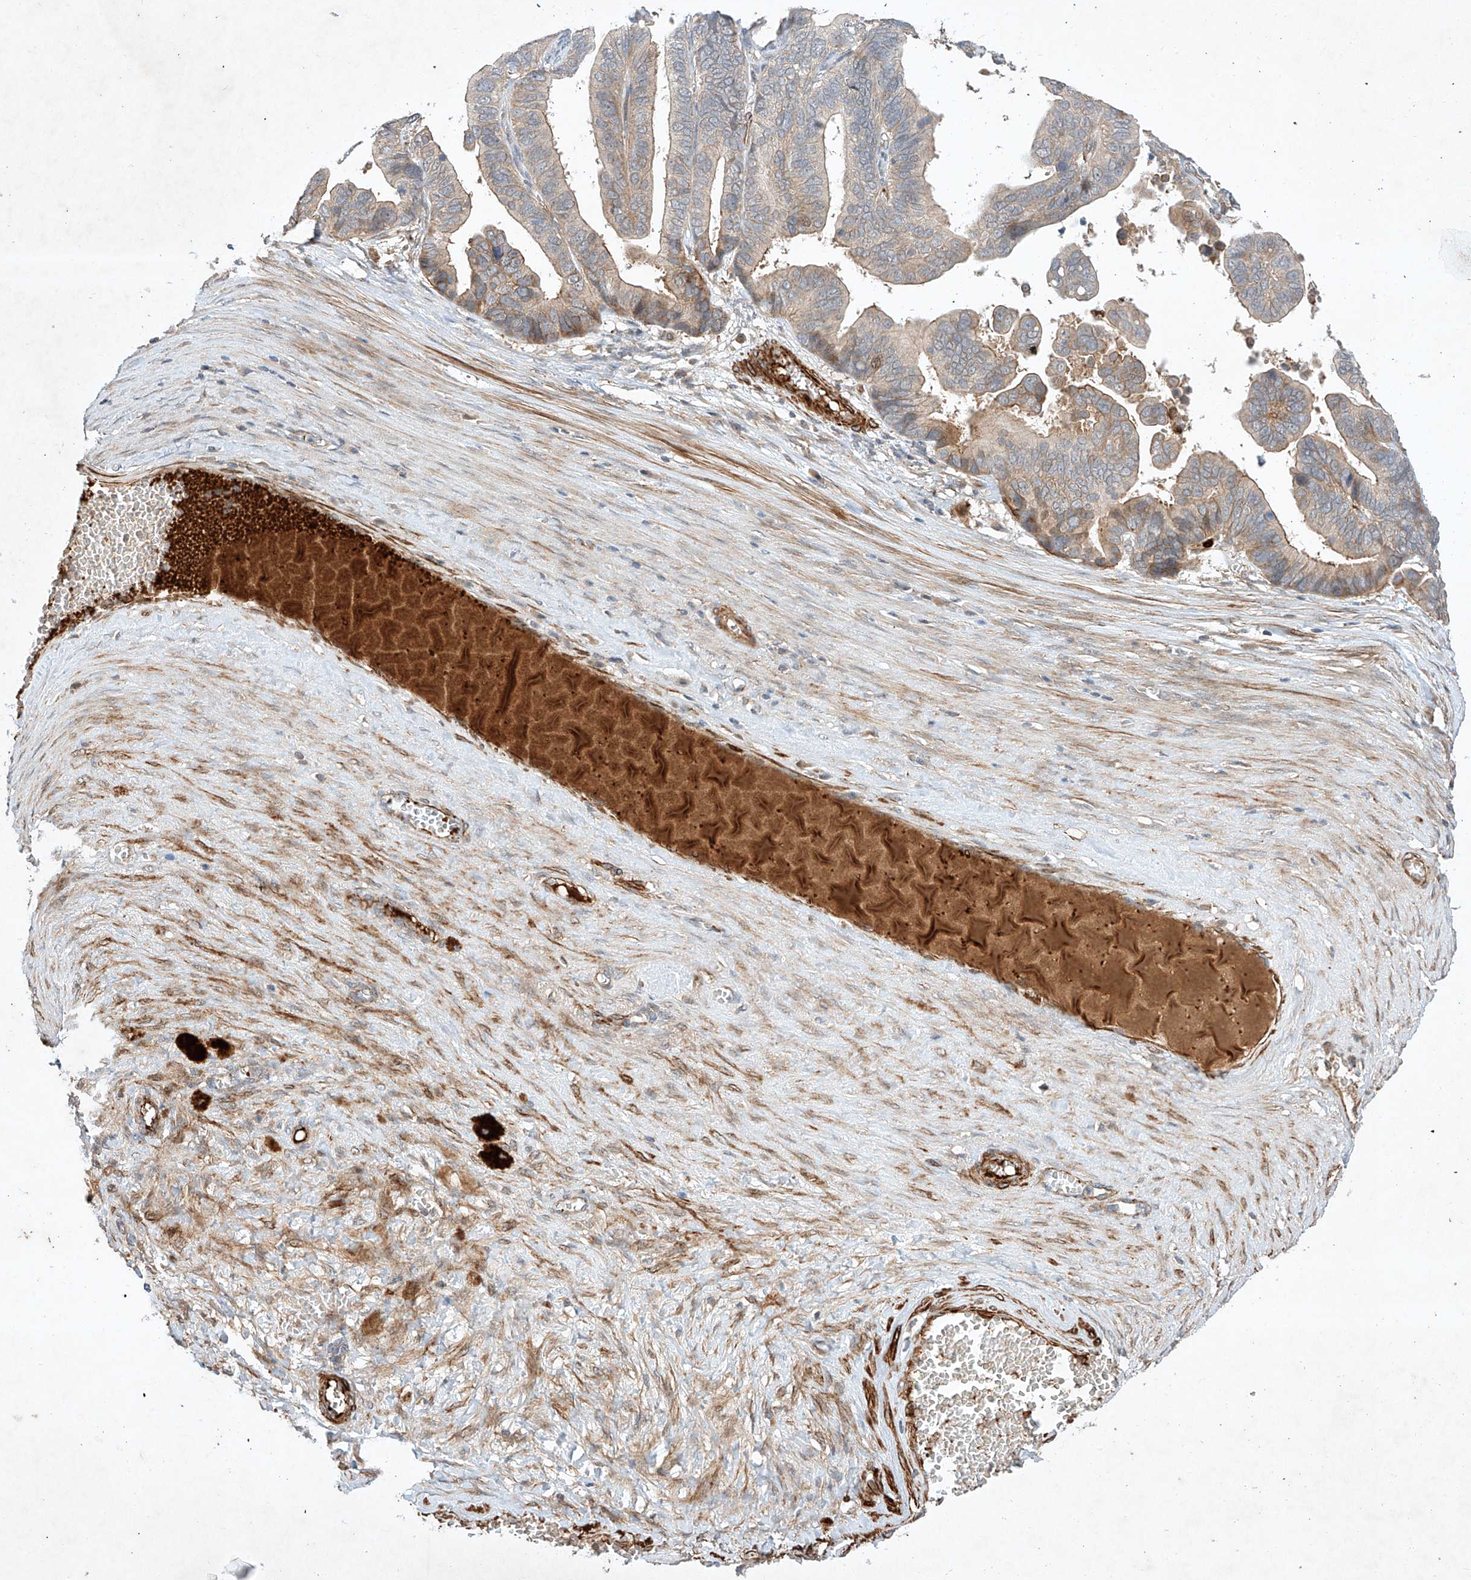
{"staining": {"intensity": "weak", "quantity": "25%-75%", "location": "cytoplasmic/membranous"}, "tissue": "ovarian cancer", "cell_type": "Tumor cells", "image_type": "cancer", "snomed": [{"axis": "morphology", "description": "Cystadenocarcinoma, serous, NOS"}, {"axis": "topography", "description": "Ovary"}], "caption": "A micrograph showing weak cytoplasmic/membranous positivity in about 25%-75% of tumor cells in ovarian cancer, as visualized by brown immunohistochemical staining.", "gene": "ARHGAP33", "patient": {"sex": "female", "age": 56}}